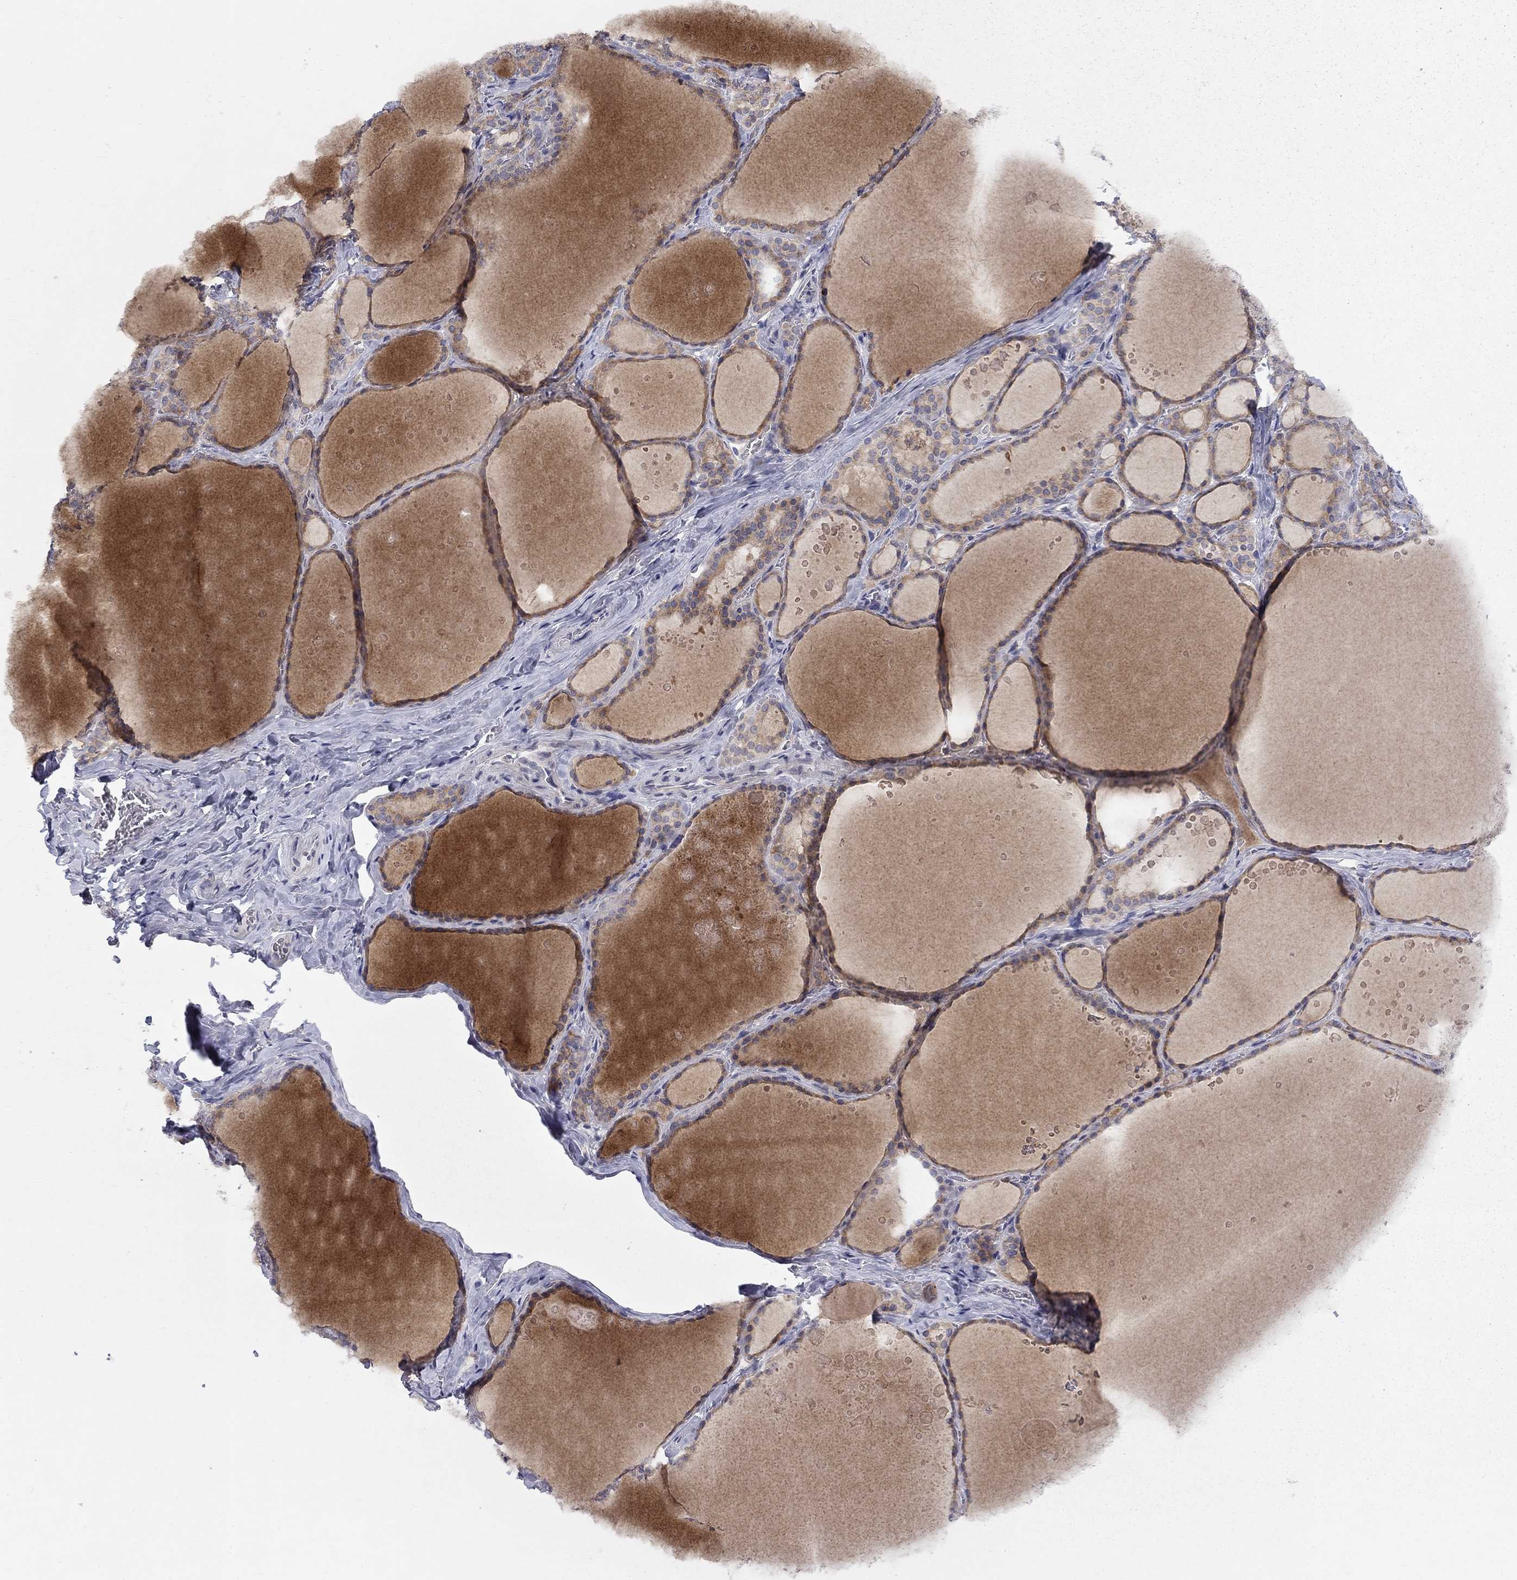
{"staining": {"intensity": "negative", "quantity": "none", "location": "none"}, "tissue": "thyroid gland", "cell_type": "Glandular cells", "image_type": "normal", "snomed": [{"axis": "morphology", "description": "Normal tissue, NOS"}, {"axis": "topography", "description": "Thyroid gland"}], "caption": "Thyroid gland stained for a protein using IHC shows no staining glandular cells.", "gene": "CACNA1A", "patient": {"sex": "male", "age": 63}}